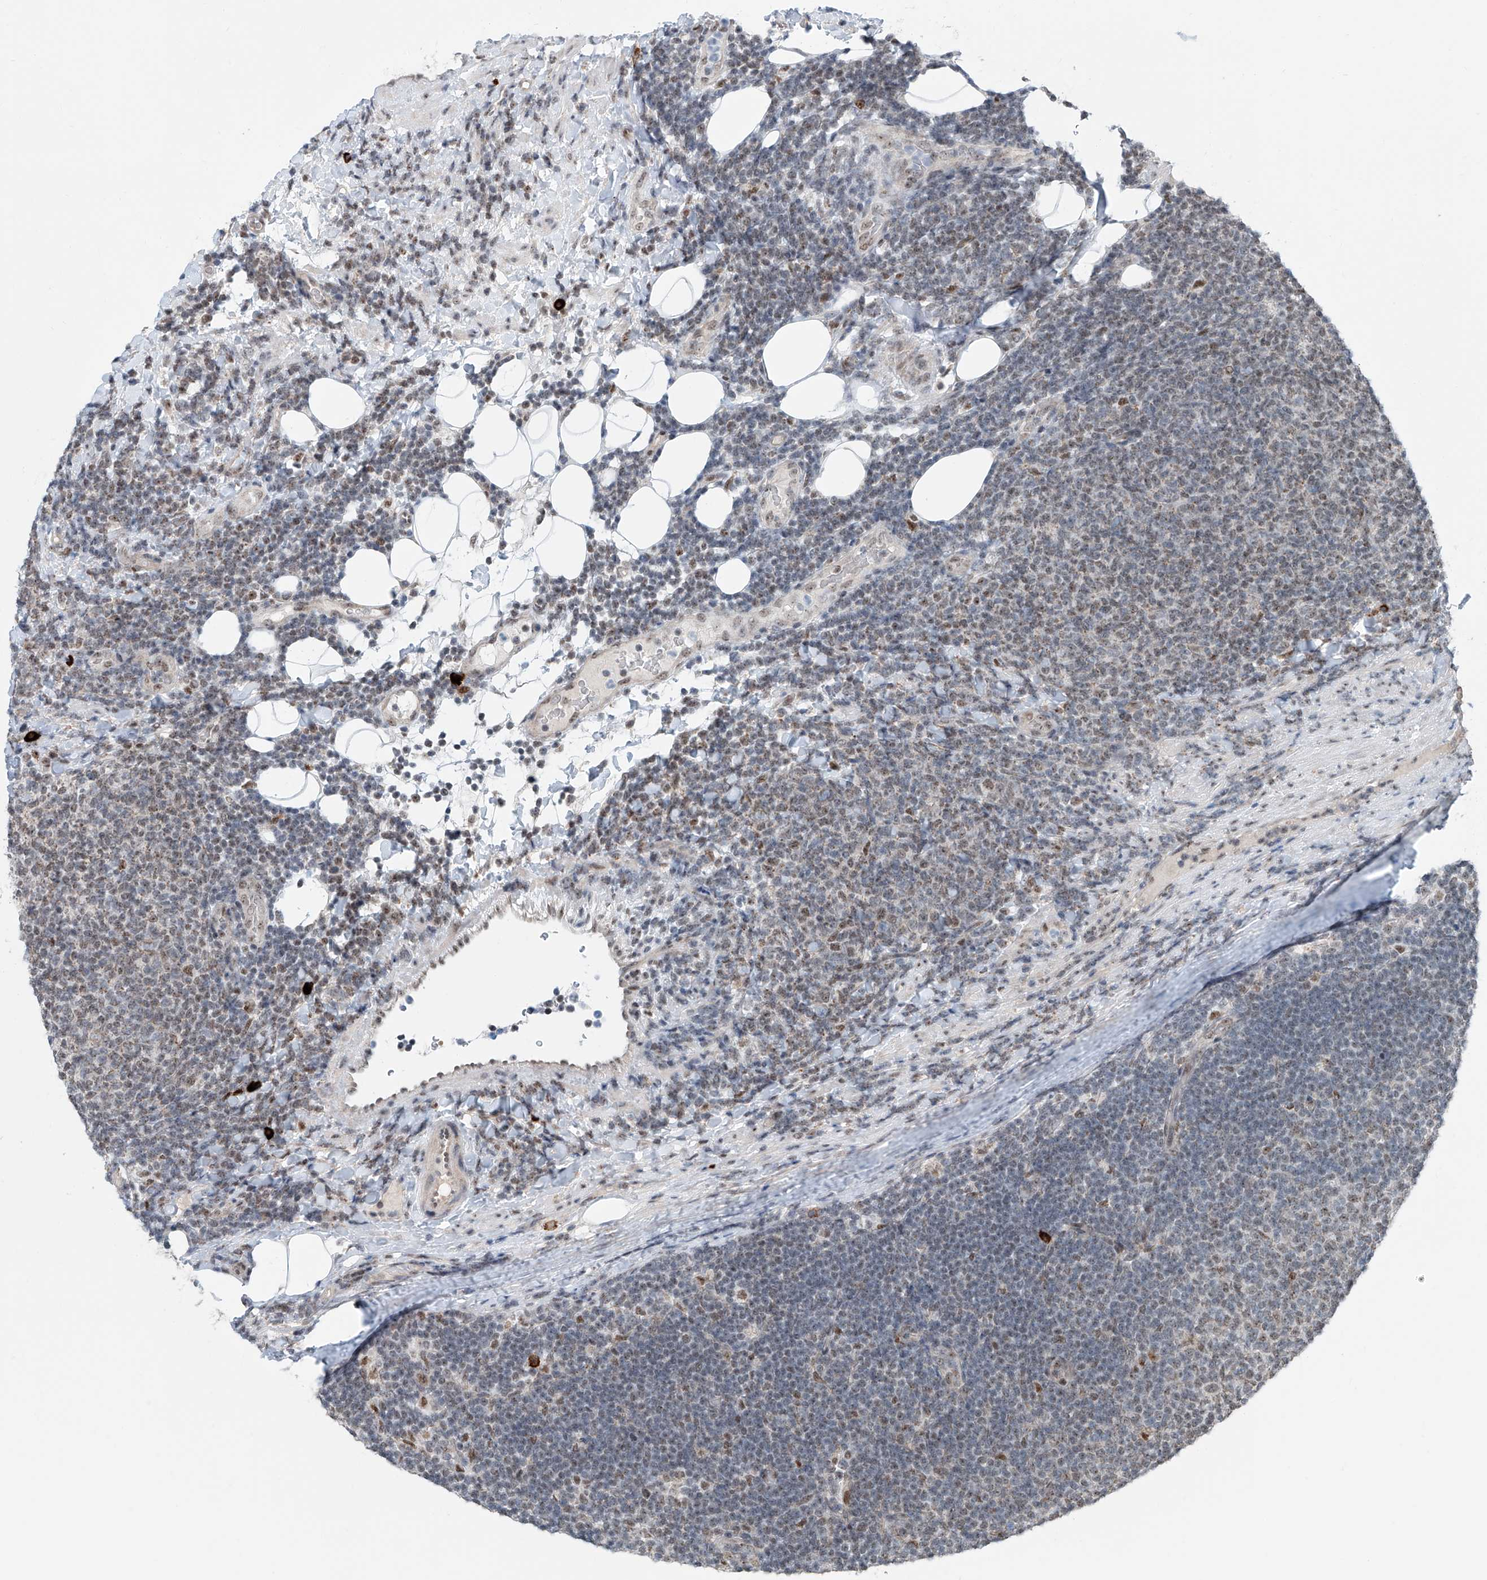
{"staining": {"intensity": "weak", "quantity": "25%-75%", "location": "nuclear"}, "tissue": "lymphoma", "cell_type": "Tumor cells", "image_type": "cancer", "snomed": [{"axis": "morphology", "description": "Malignant lymphoma, non-Hodgkin's type, Low grade"}, {"axis": "topography", "description": "Lymph node"}], "caption": "A low amount of weak nuclear expression is identified in about 25%-75% of tumor cells in lymphoma tissue.", "gene": "SDE2", "patient": {"sex": "male", "age": 66}}